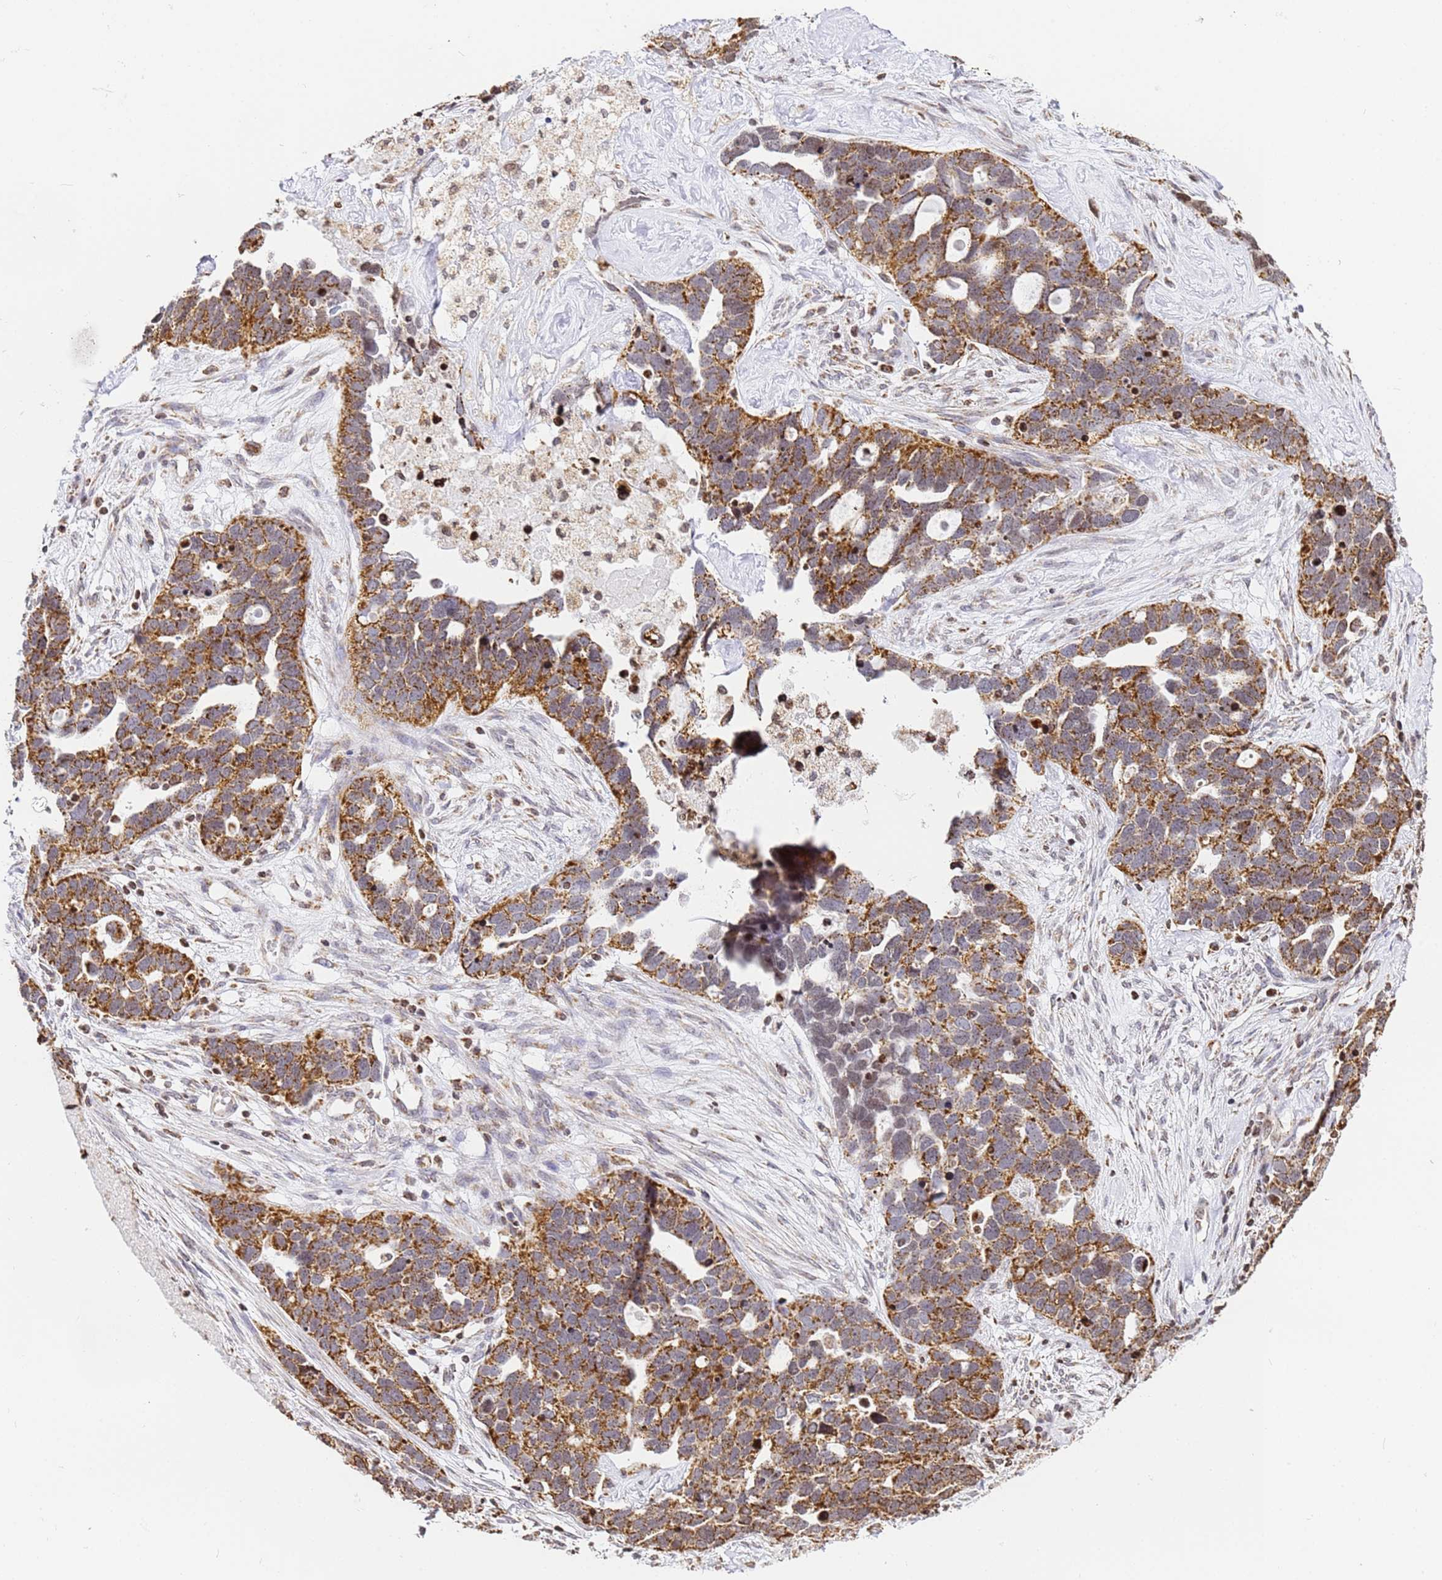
{"staining": {"intensity": "strong", "quantity": ">75%", "location": "cytoplasmic/membranous"}, "tissue": "ovarian cancer", "cell_type": "Tumor cells", "image_type": "cancer", "snomed": [{"axis": "morphology", "description": "Cystadenocarcinoma, serous, NOS"}, {"axis": "topography", "description": "Ovary"}], "caption": "IHC (DAB) staining of human ovarian cancer (serous cystadenocarcinoma) demonstrates strong cytoplasmic/membranous protein staining in approximately >75% of tumor cells.", "gene": "HSPE1", "patient": {"sex": "female", "age": 54}}